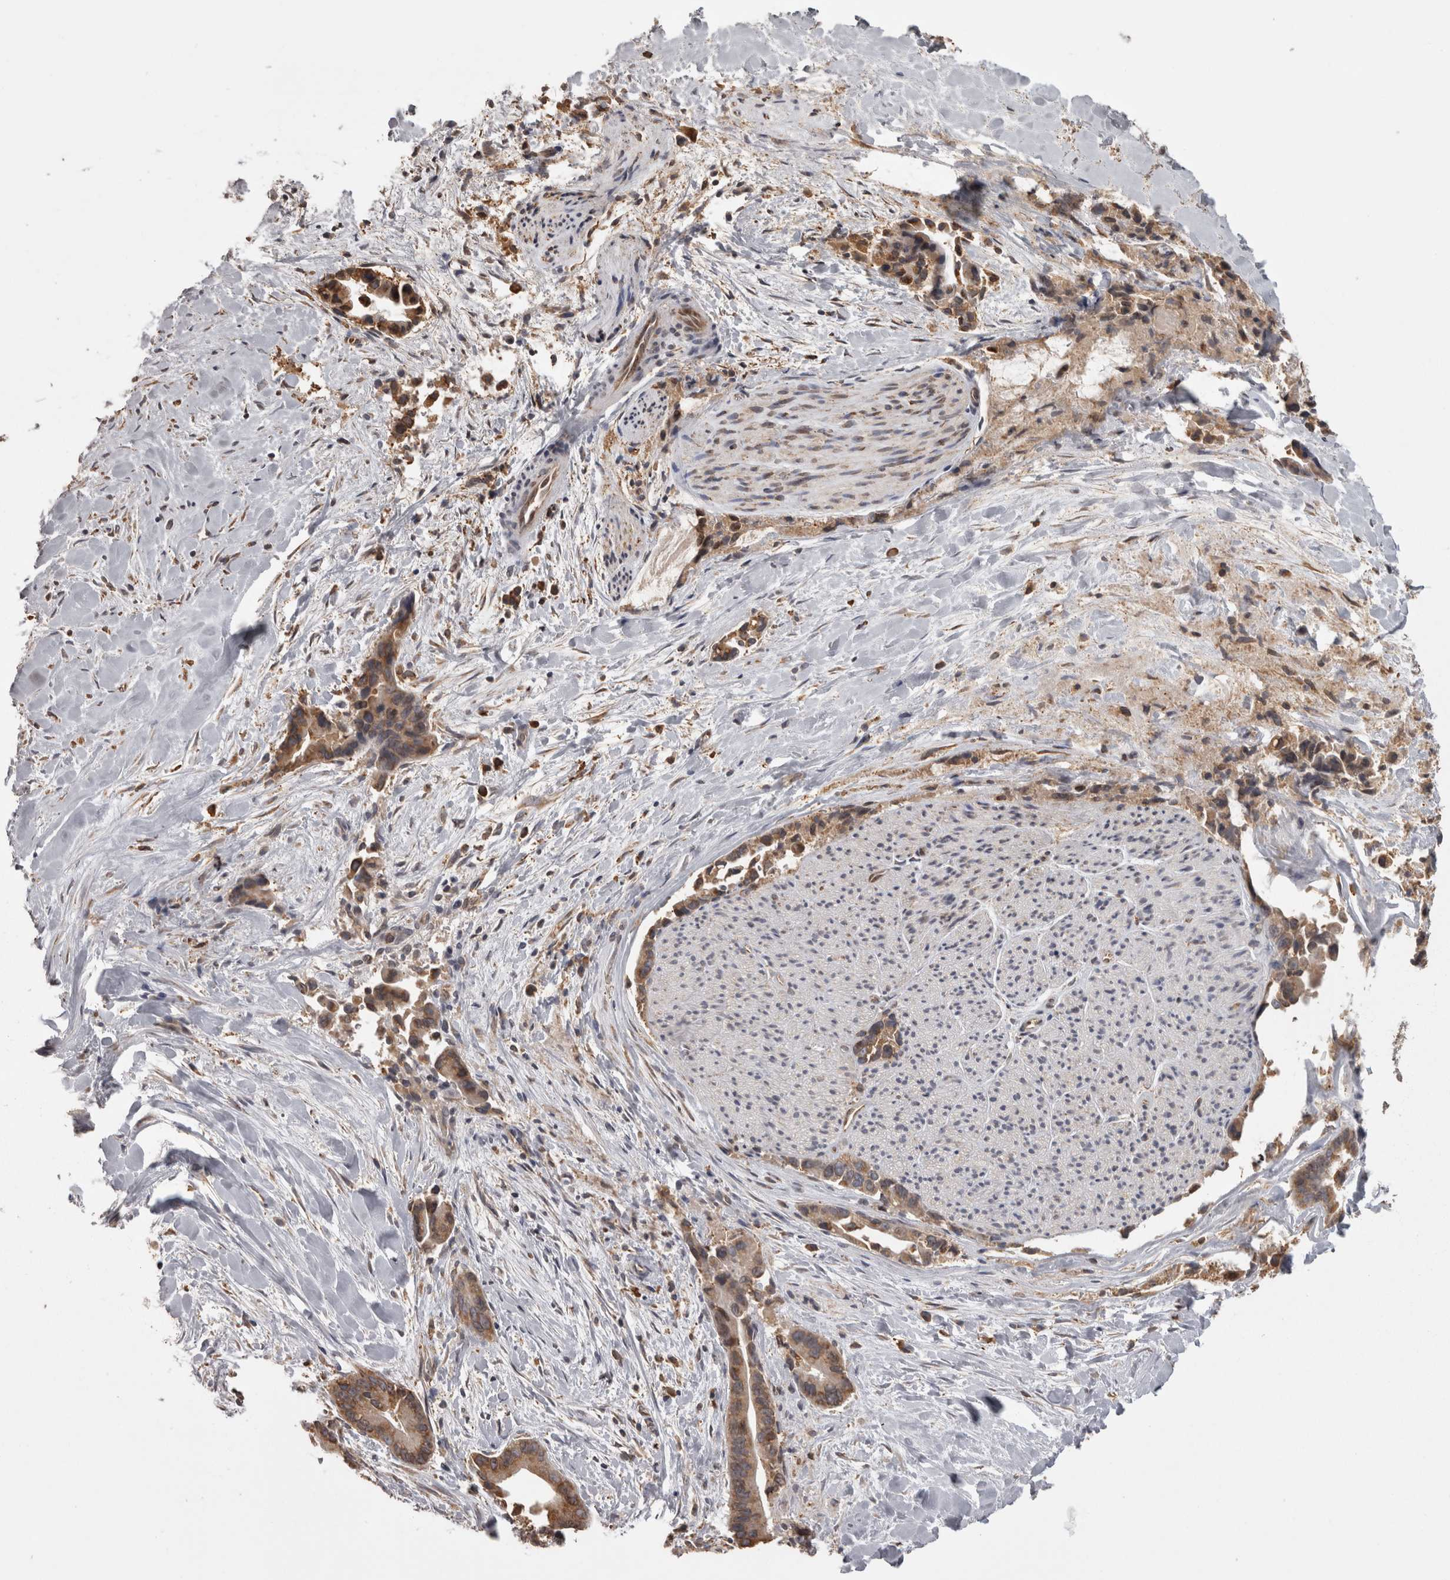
{"staining": {"intensity": "moderate", "quantity": ">75%", "location": "cytoplasmic/membranous"}, "tissue": "liver cancer", "cell_type": "Tumor cells", "image_type": "cancer", "snomed": [{"axis": "morphology", "description": "Cholangiocarcinoma"}, {"axis": "topography", "description": "Liver"}], "caption": "The immunohistochemical stain labels moderate cytoplasmic/membranous expression in tumor cells of liver cholangiocarcinoma tissue.", "gene": "PON2", "patient": {"sex": "female", "age": 55}}